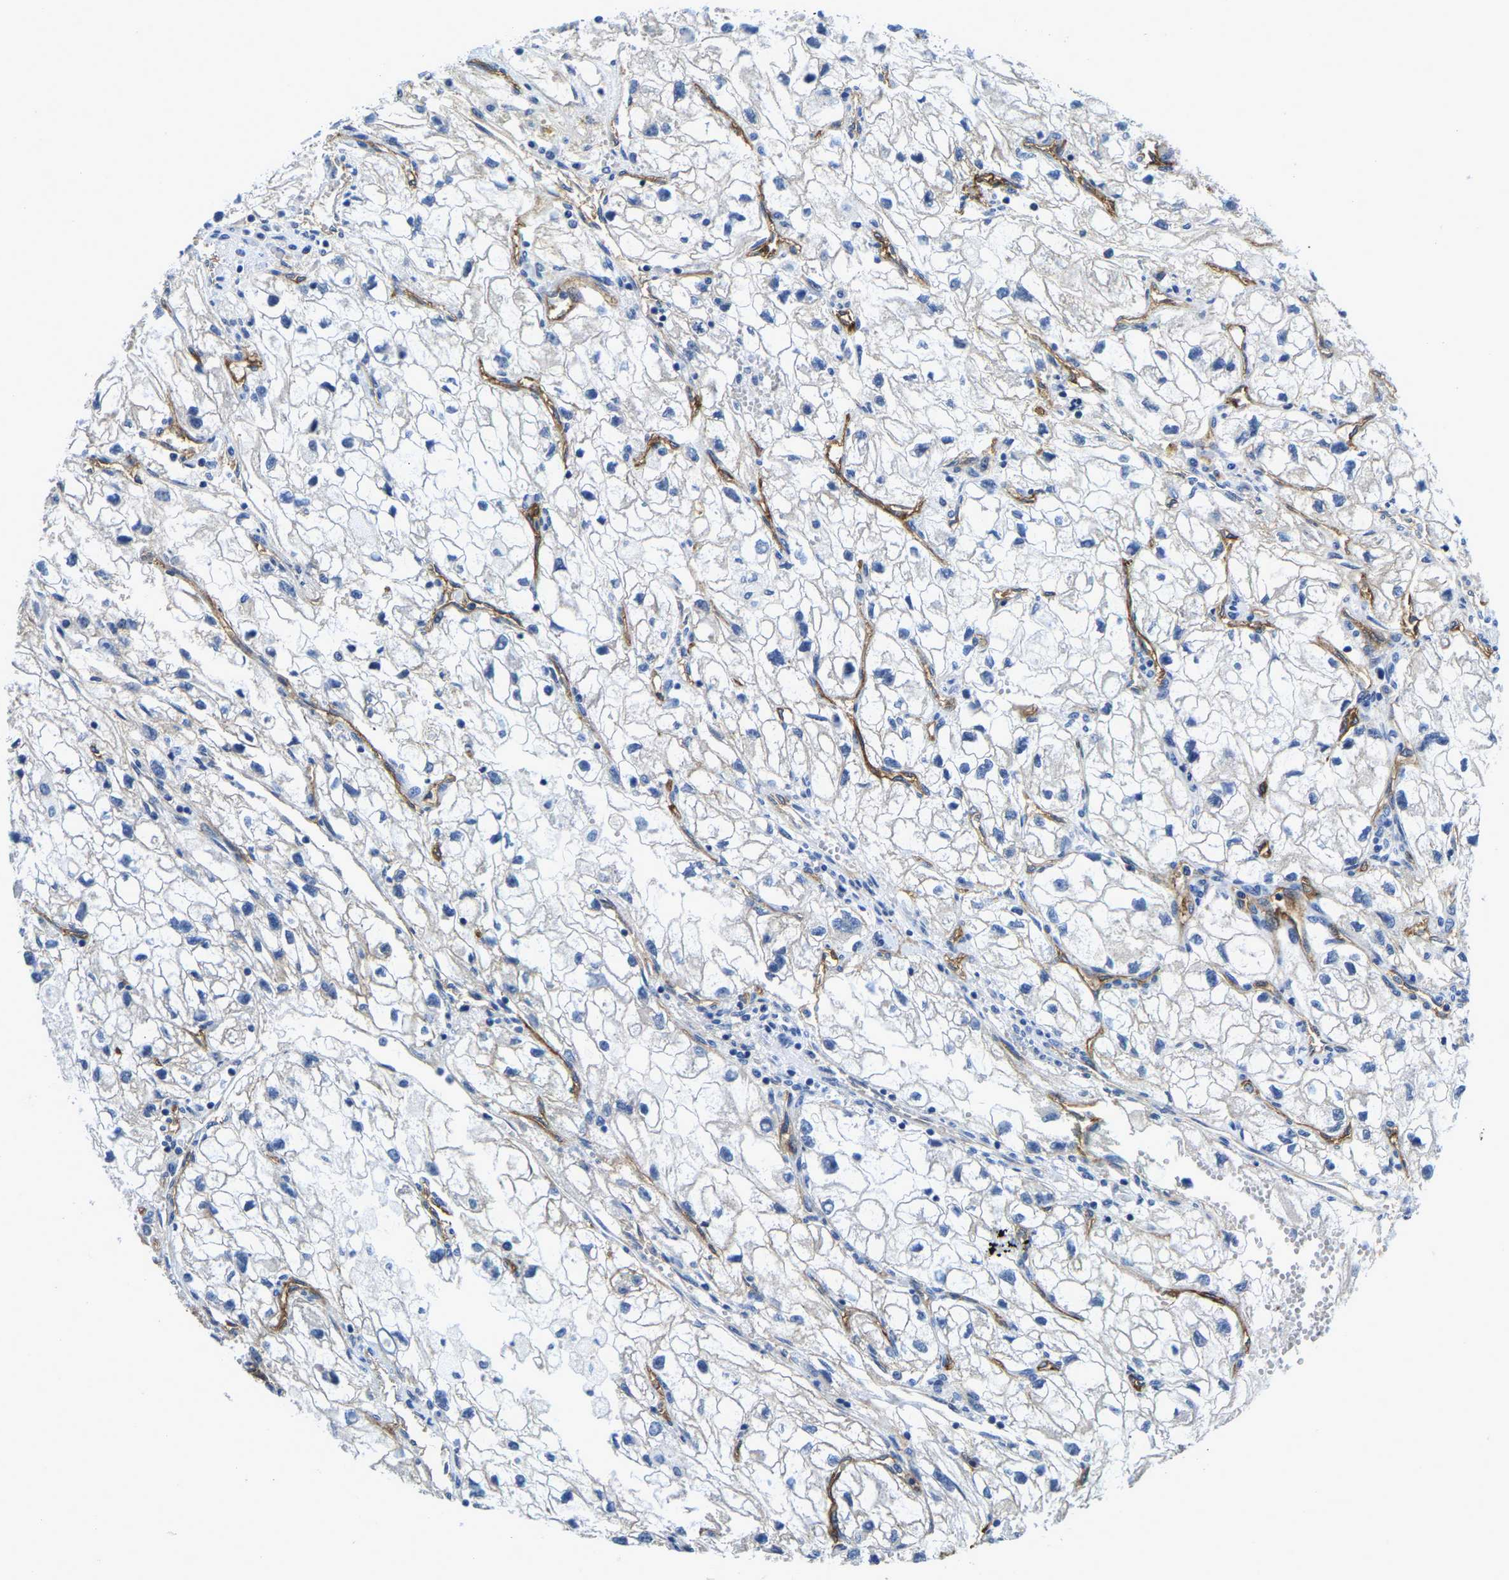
{"staining": {"intensity": "negative", "quantity": "none", "location": "none"}, "tissue": "renal cancer", "cell_type": "Tumor cells", "image_type": "cancer", "snomed": [{"axis": "morphology", "description": "Adenocarcinoma, NOS"}, {"axis": "topography", "description": "Kidney"}], "caption": "IHC image of neoplastic tissue: human renal adenocarcinoma stained with DAB displays no significant protein positivity in tumor cells.", "gene": "ITGA2", "patient": {"sex": "female", "age": 70}}